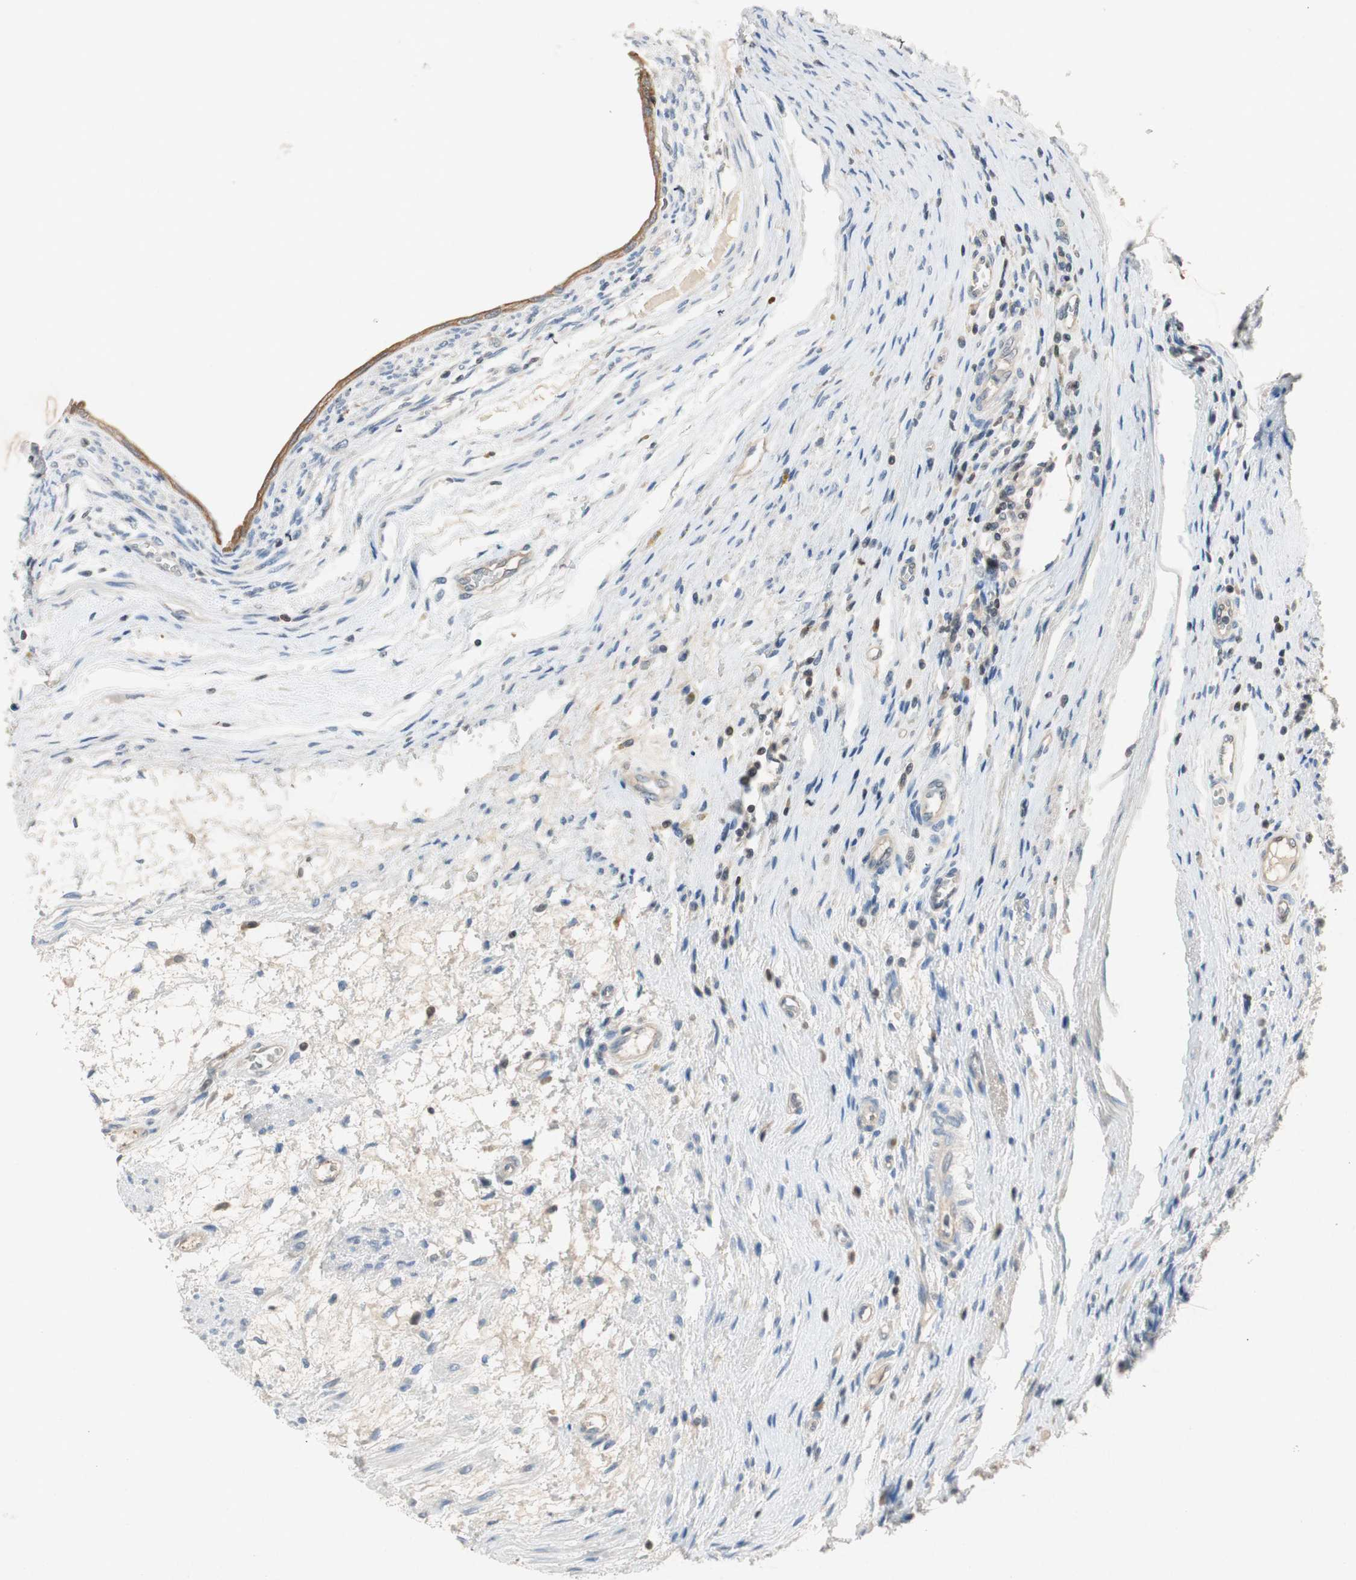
{"staining": {"intensity": "weak", "quantity": ">75%", "location": "cytoplasmic/membranous"}, "tissue": "testis cancer", "cell_type": "Tumor cells", "image_type": "cancer", "snomed": [{"axis": "morphology", "description": "Carcinoma, Embryonal, NOS"}, {"axis": "topography", "description": "Testis"}], "caption": "Protein staining of testis embryonal carcinoma tissue exhibits weak cytoplasmic/membranous staining in about >75% of tumor cells.", "gene": "SERPINB5", "patient": {"sex": "male", "age": 26}}